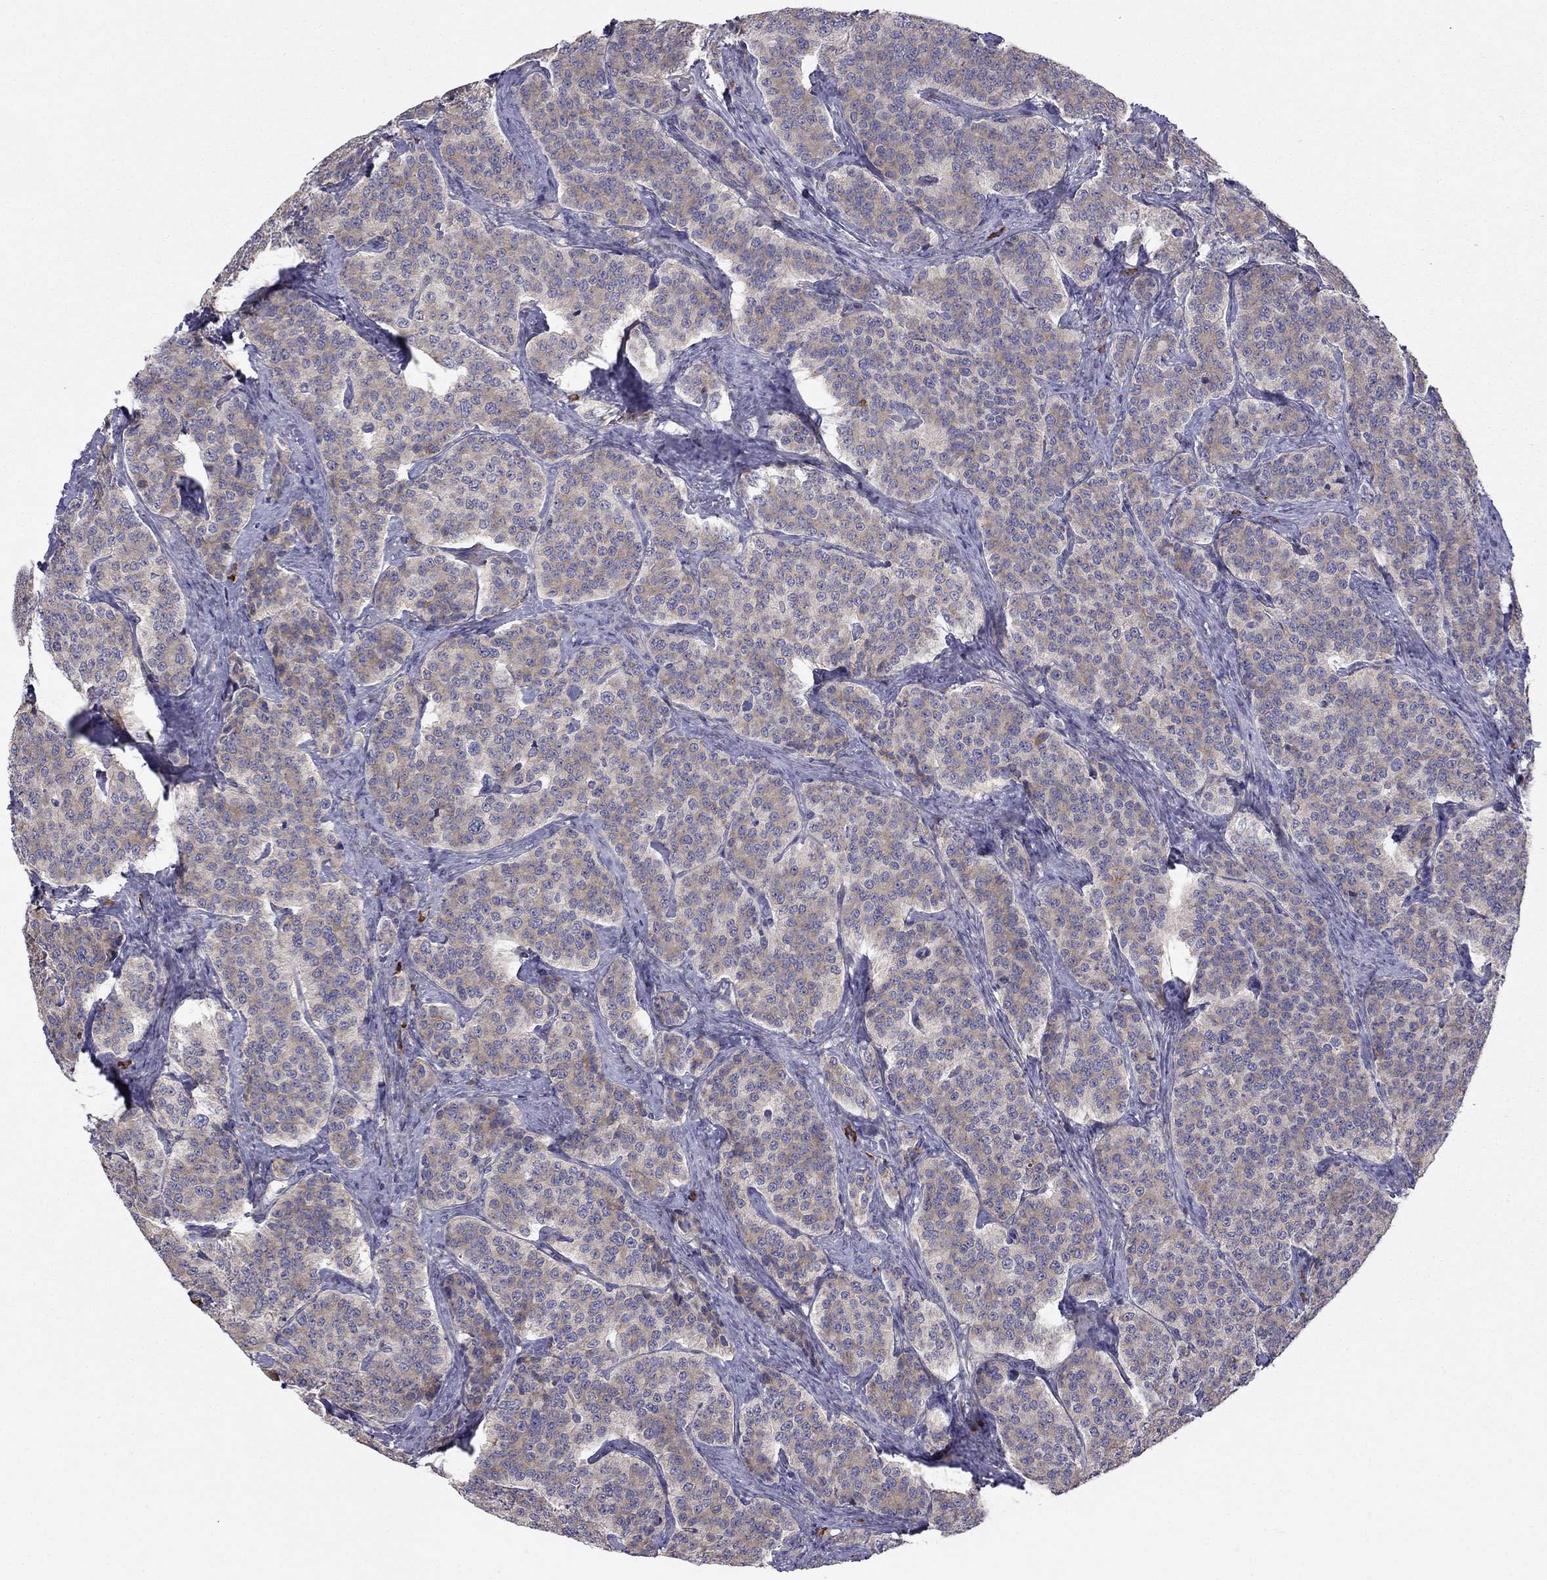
{"staining": {"intensity": "weak", "quantity": ">75%", "location": "cytoplasmic/membranous"}, "tissue": "carcinoid", "cell_type": "Tumor cells", "image_type": "cancer", "snomed": [{"axis": "morphology", "description": "Carcinoid, malignant, NOS"}, {"axis": "topography", "description": "Small intestine"}], "caption": "A brown stain shows weak cytoplasmic/membranous positivity of a protein in human malignant carcinoid tumor cells.", "gene": "LONRF2", "patient": {"sex": "female", "age": 58}}